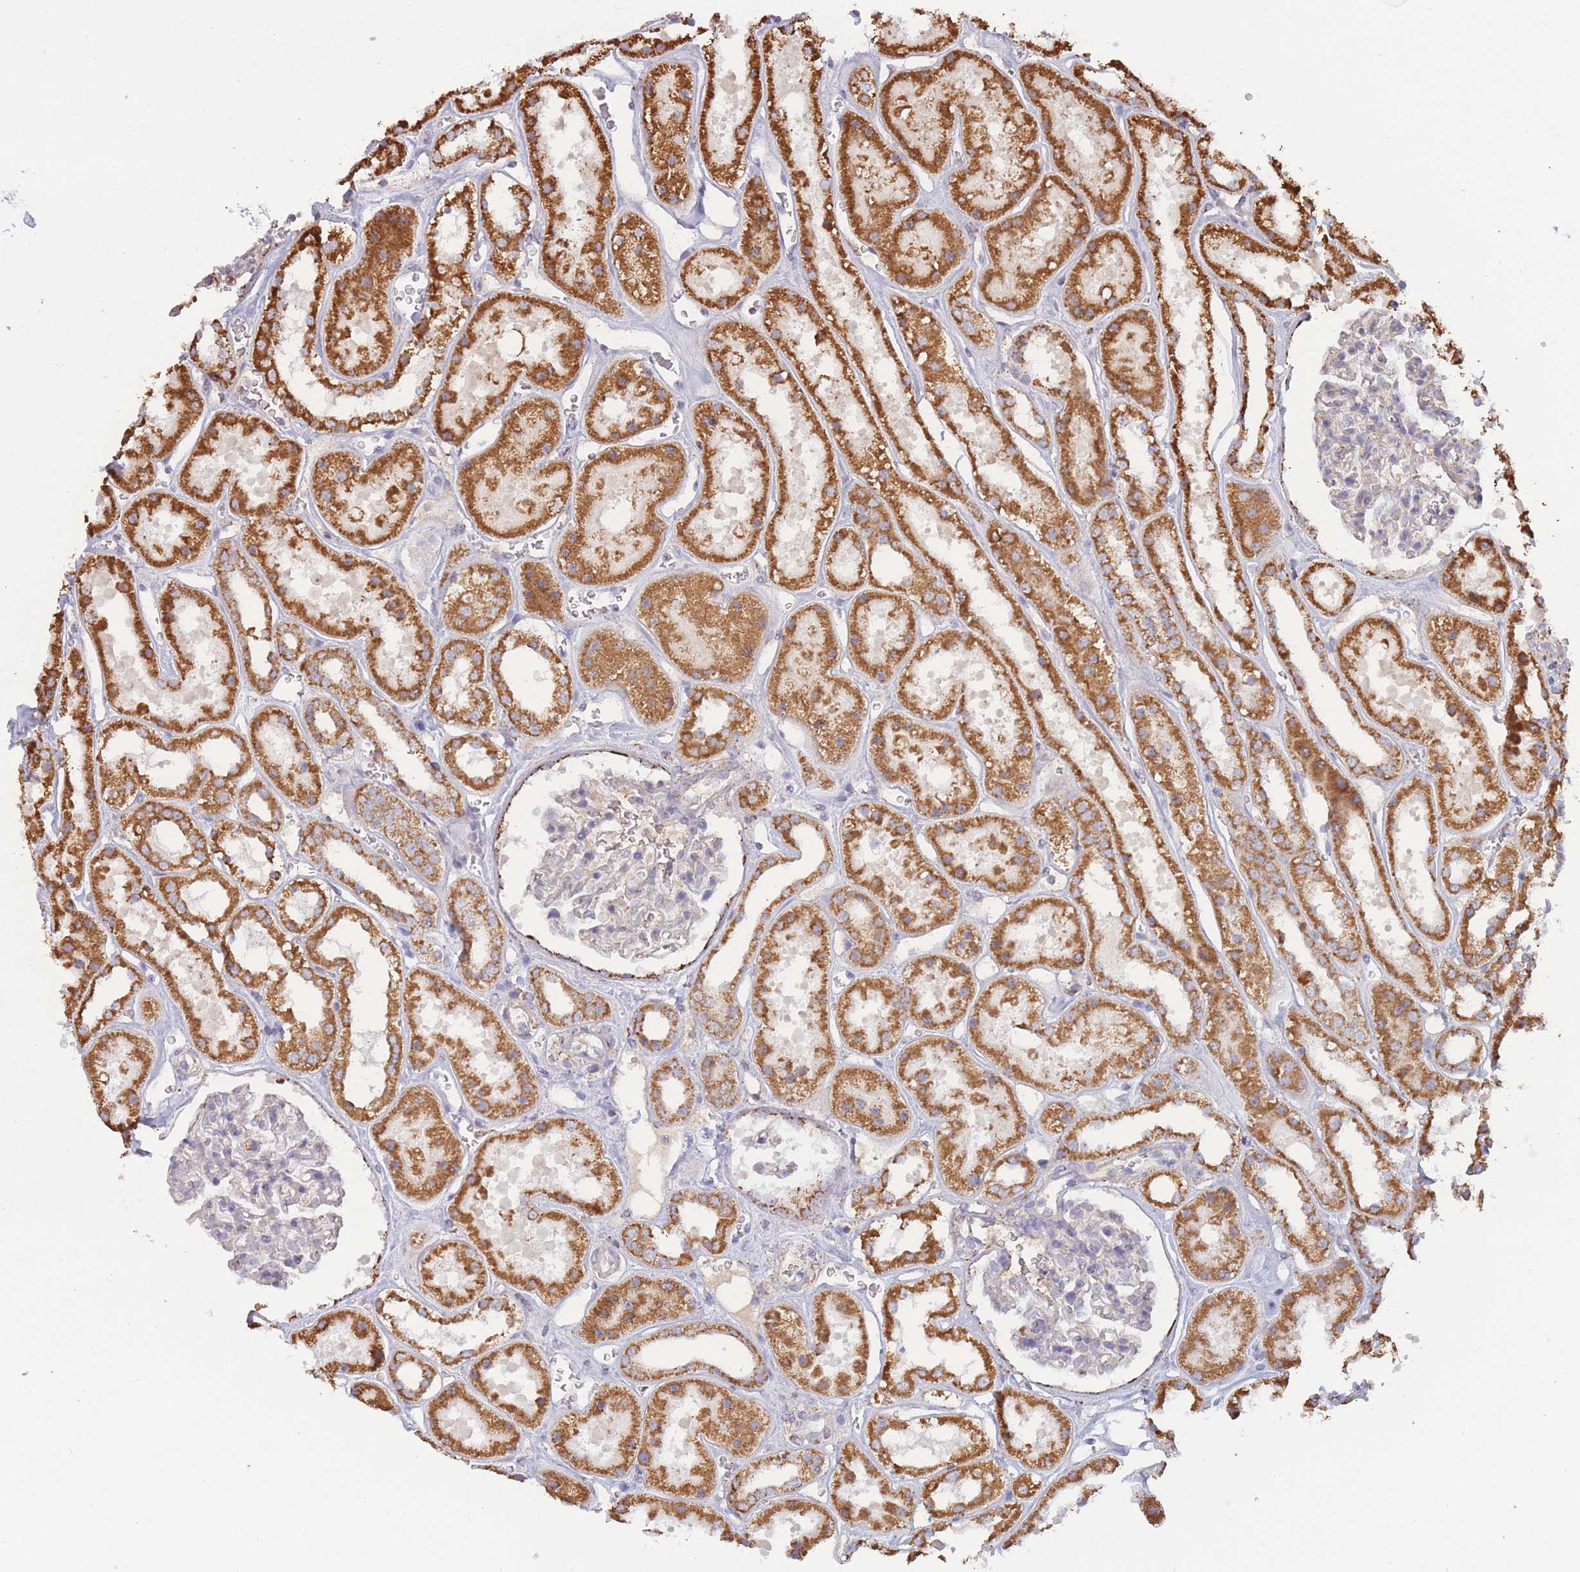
{"staining": {"intensity": "negative", "quantity": "none", "location": "none"}, "tissue": "kidney", "cell_type": "Cells in glomeruli", "image_type": "normal", "snomed": [{"axis": "morphology", "description": "Normal tissue, NOS"}, {"axis": "topography", "description": "Kidney"}], "caption": "A high-resolution micrograph shows IHC staining of unremarkable kidney, which displays no significant expression in cells in glomeruli.", "gene": "MRPL17", "patient": {"sex": "female", "age": 41}}